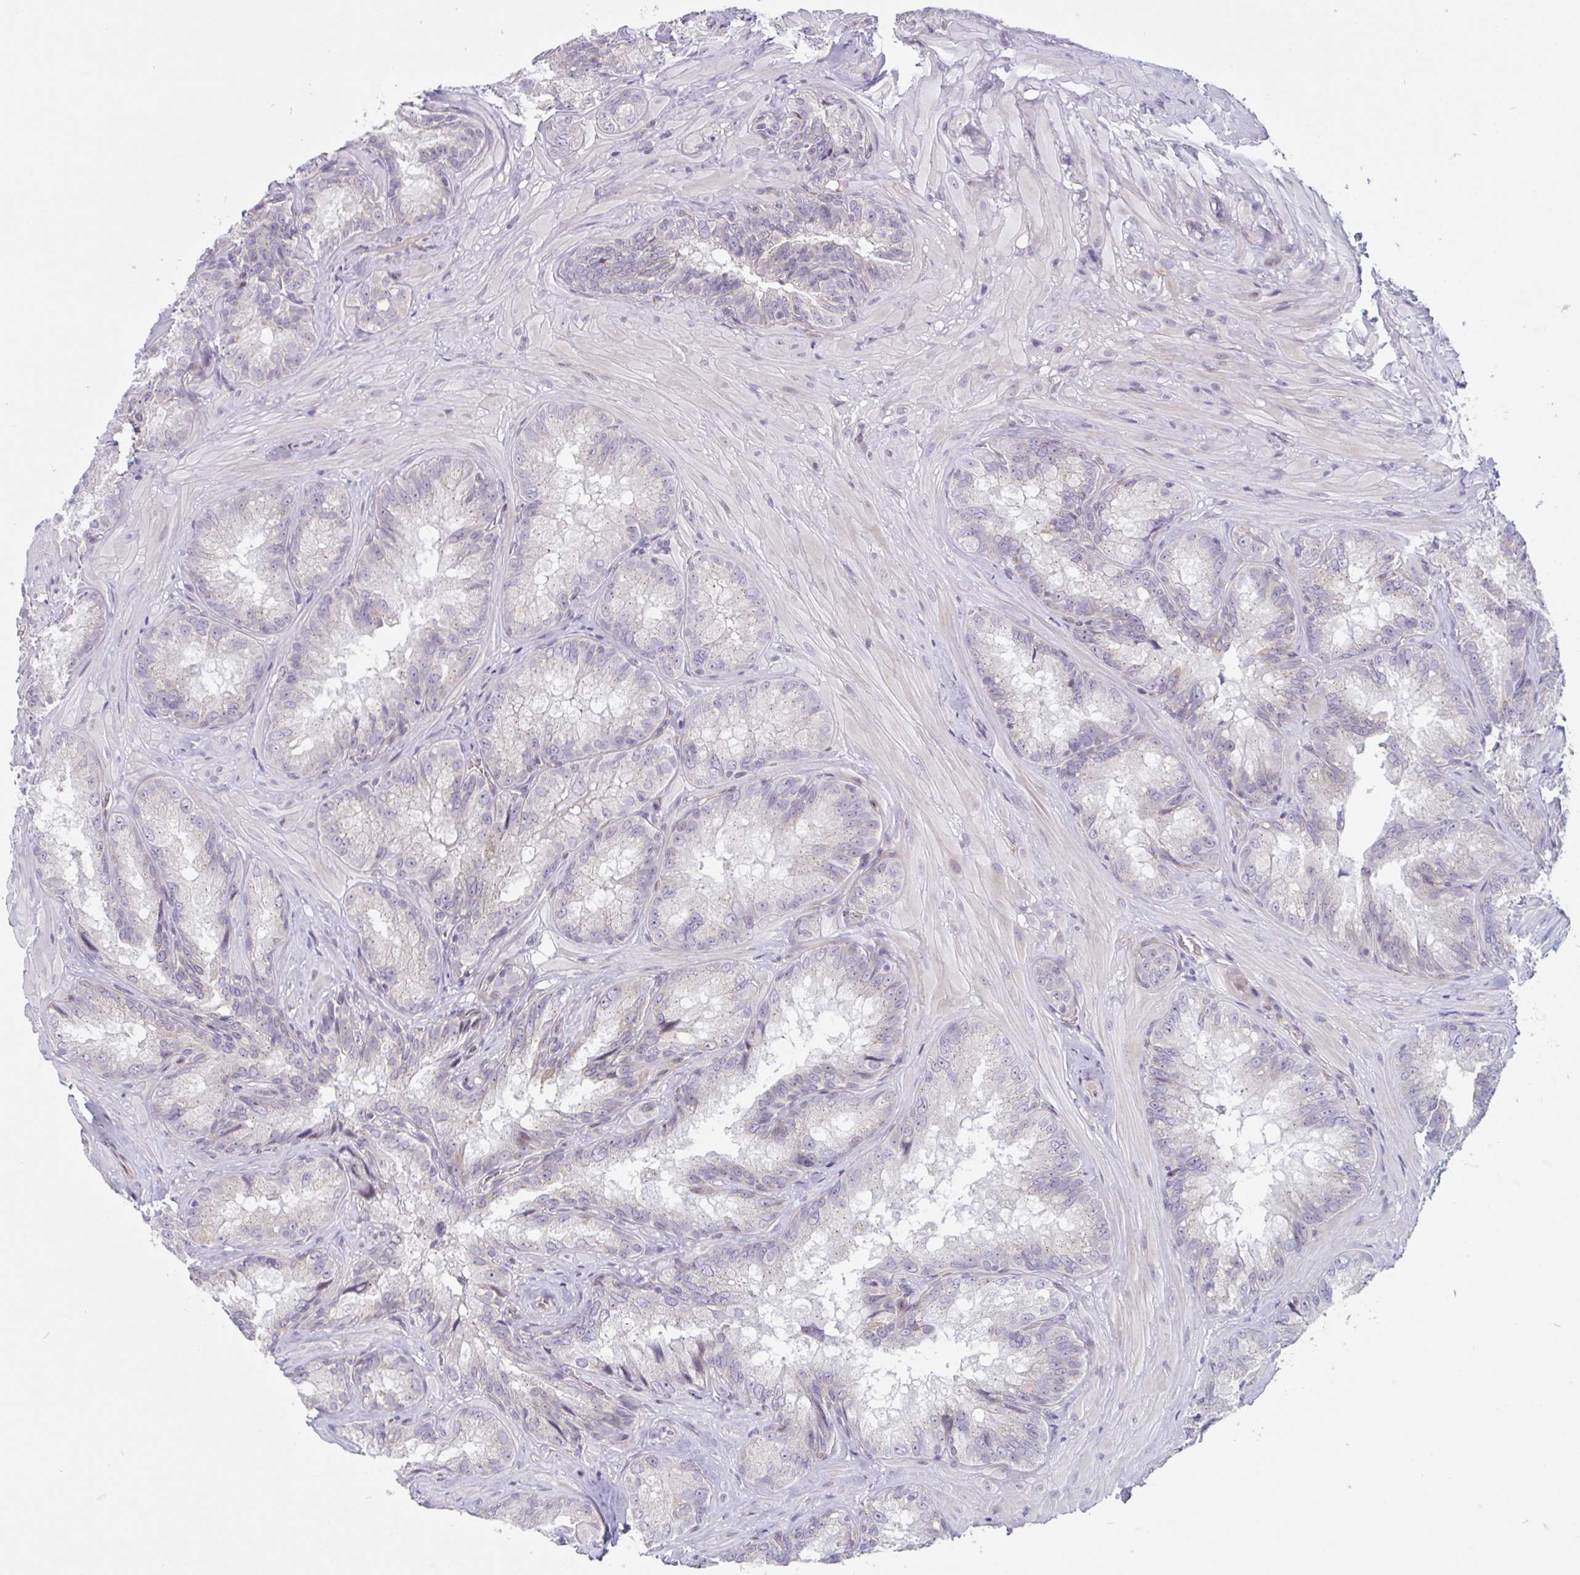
{"staining": {"intensity": "moderate", "quantity": "<25%", "location": "cytoplasmic/membranous"}, "tissue": "seminal vesicle", "cell_type": "Glandular cells", "image_type": "normal", "snomed": [{"axis": "morphology", "description": "Normal tissue, NOS"}, {"axis": "topography", "description": "Seminal veicle"}], "caption": "A high-resolution photomicrograph shows immunohistochemistry staining of normal seminal vesicle, which demonstrates moderate cytoplasmic/membranous expression in approximately <25% of glandular cells.", "gene": "TMEM119", "patient": {"sex": "male", "age": 47}}